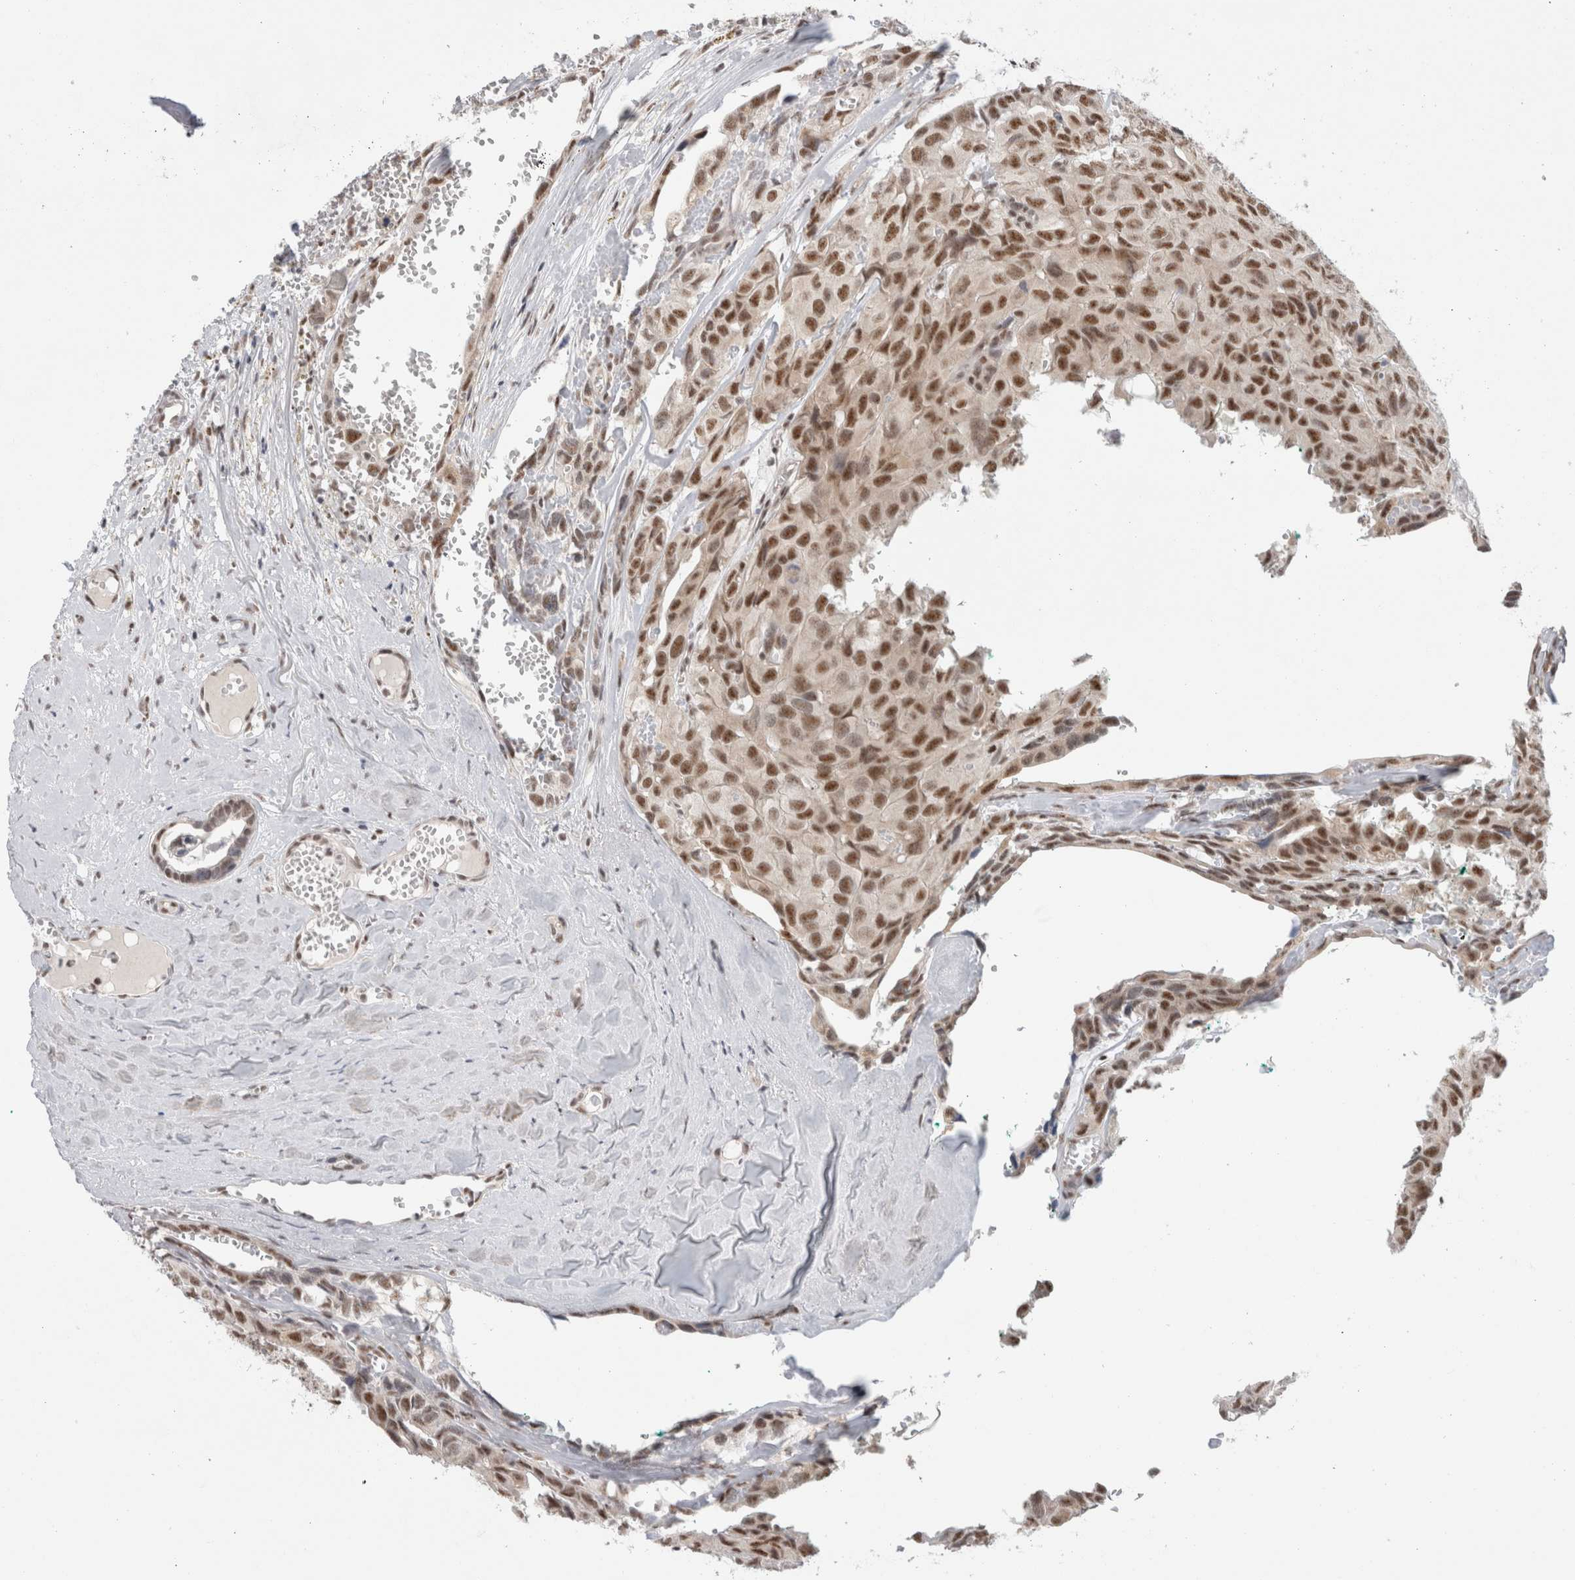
{"staining": {"intensity": "moderate", "quantity": ">75%", "location": "nuclear"}, "tissue": "head and neck cancer", "cell_type": "Tumor cells", "image_type": "cancer", "snomed": [{"axis": "morphology", "description": "Adenocarcinoma, NOS"}, {"axis": "topography", "description": "Salivary gland, NOS"}, {"axis": "topography", "description": "Head-Neck"}], "caption": "Protein staining by immunohistochemistry reveals moderate nuclear positivity in approximately >75% of tumor cells in head and neck adenocarcinoma. (IHC, brightfield microscopy, high magnification).", "gene": "TRMT12", "patient": {"sex": "female", "age": 76}}